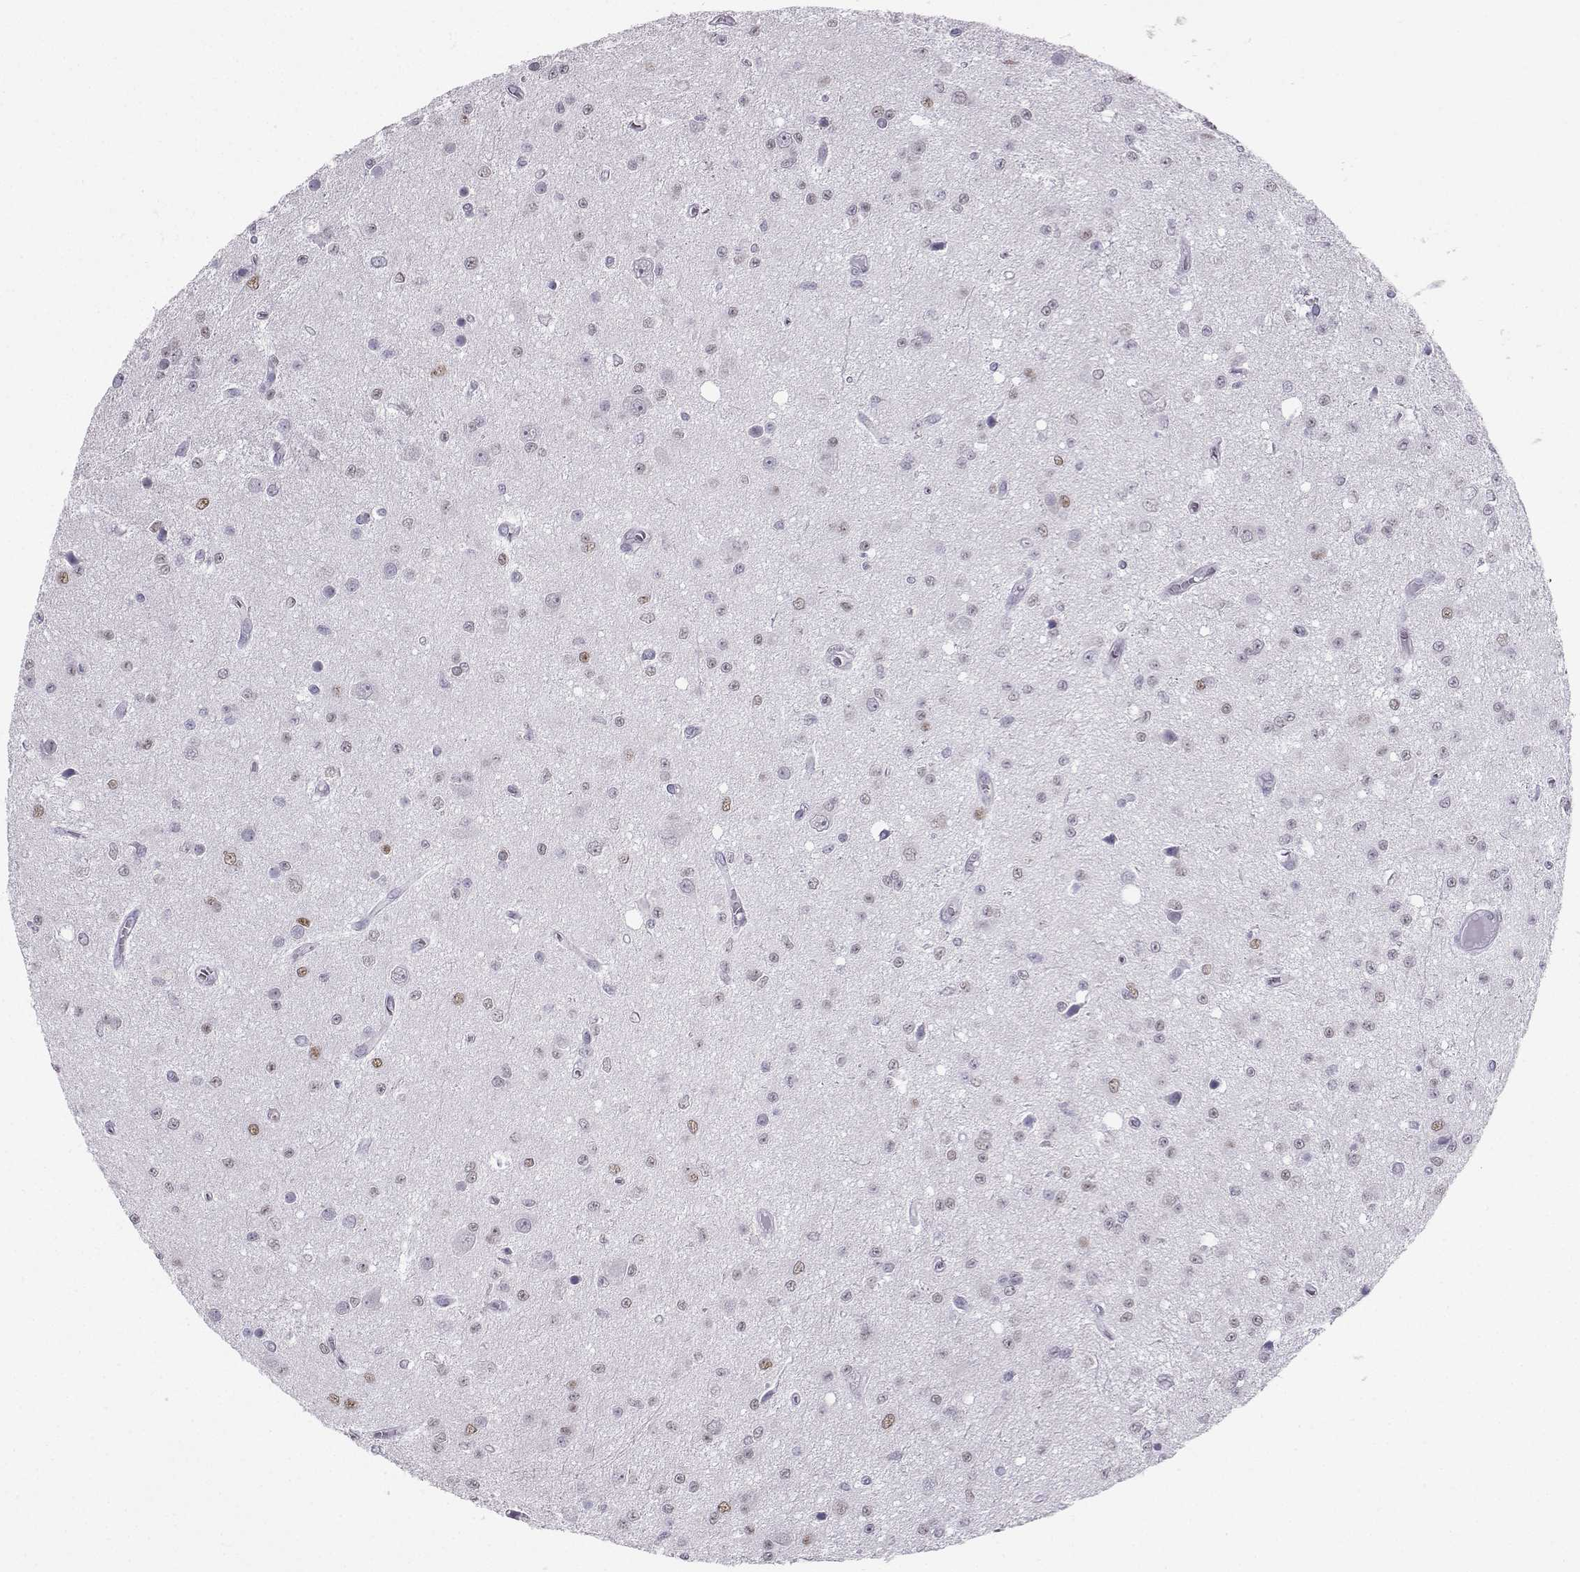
{"staining": {"intensity": "weak", "quantity": "<25%", "location": "cytoplasmic/membranous"}, "tissue": "glioma", "cell_type": "Tumor cells", "image_type": "cancer", "snomed": [{"axis": "morphology", "description": "Glioma, malignant, Low grade"}, {"axis": "topography", "description": "Brain"}], "caption": "This is an immunohistochemistry (IHC) micrograph of malignant low-grade glioma. There is no staining in tumor cells.", "gene": "TEDC2", "patient": {"sex": "female", "age": 45}}